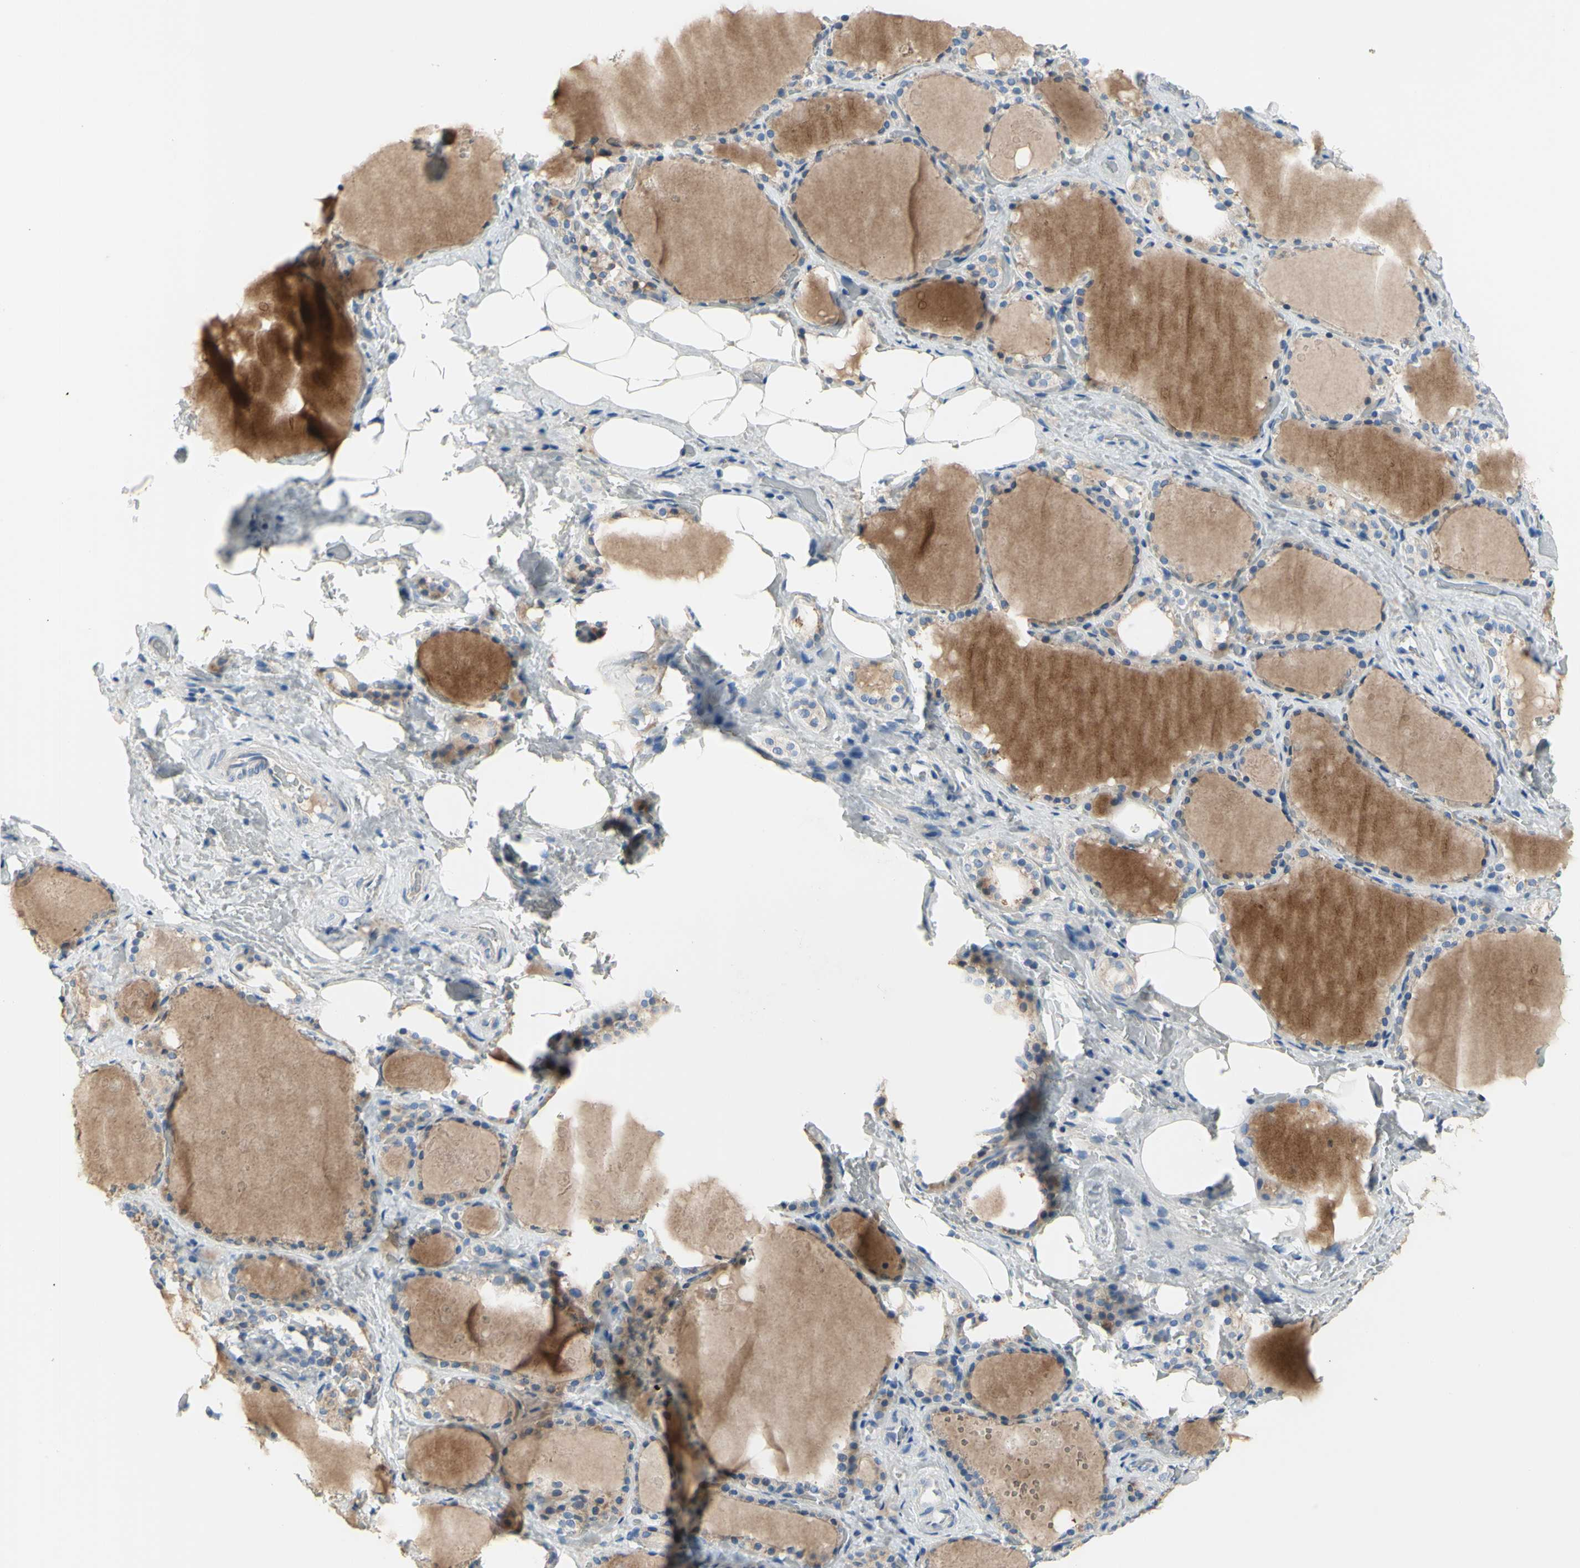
{"staining": {"intensity": "weak", "quantity": "25%-75%", "location": "cytoplasmic/membranous"}, "tissue": "thyroid gland", "cell_type": "Glandular cells", "image_type": "normal", "snomed": [{"axis": "morphology", "description": "Normal tissue, NOS"}, {"axis": "topography", "description": "Thyroid gland"}], "caption": "About 25%-75% of glandular cells in normal thyroid gland demonstrate weak cytoplasmic/membranous protein positivity as visualized by brown immunohistochemical staining.", "gene": "MUC1", "patient": {"sex": "male", "age": 61}}